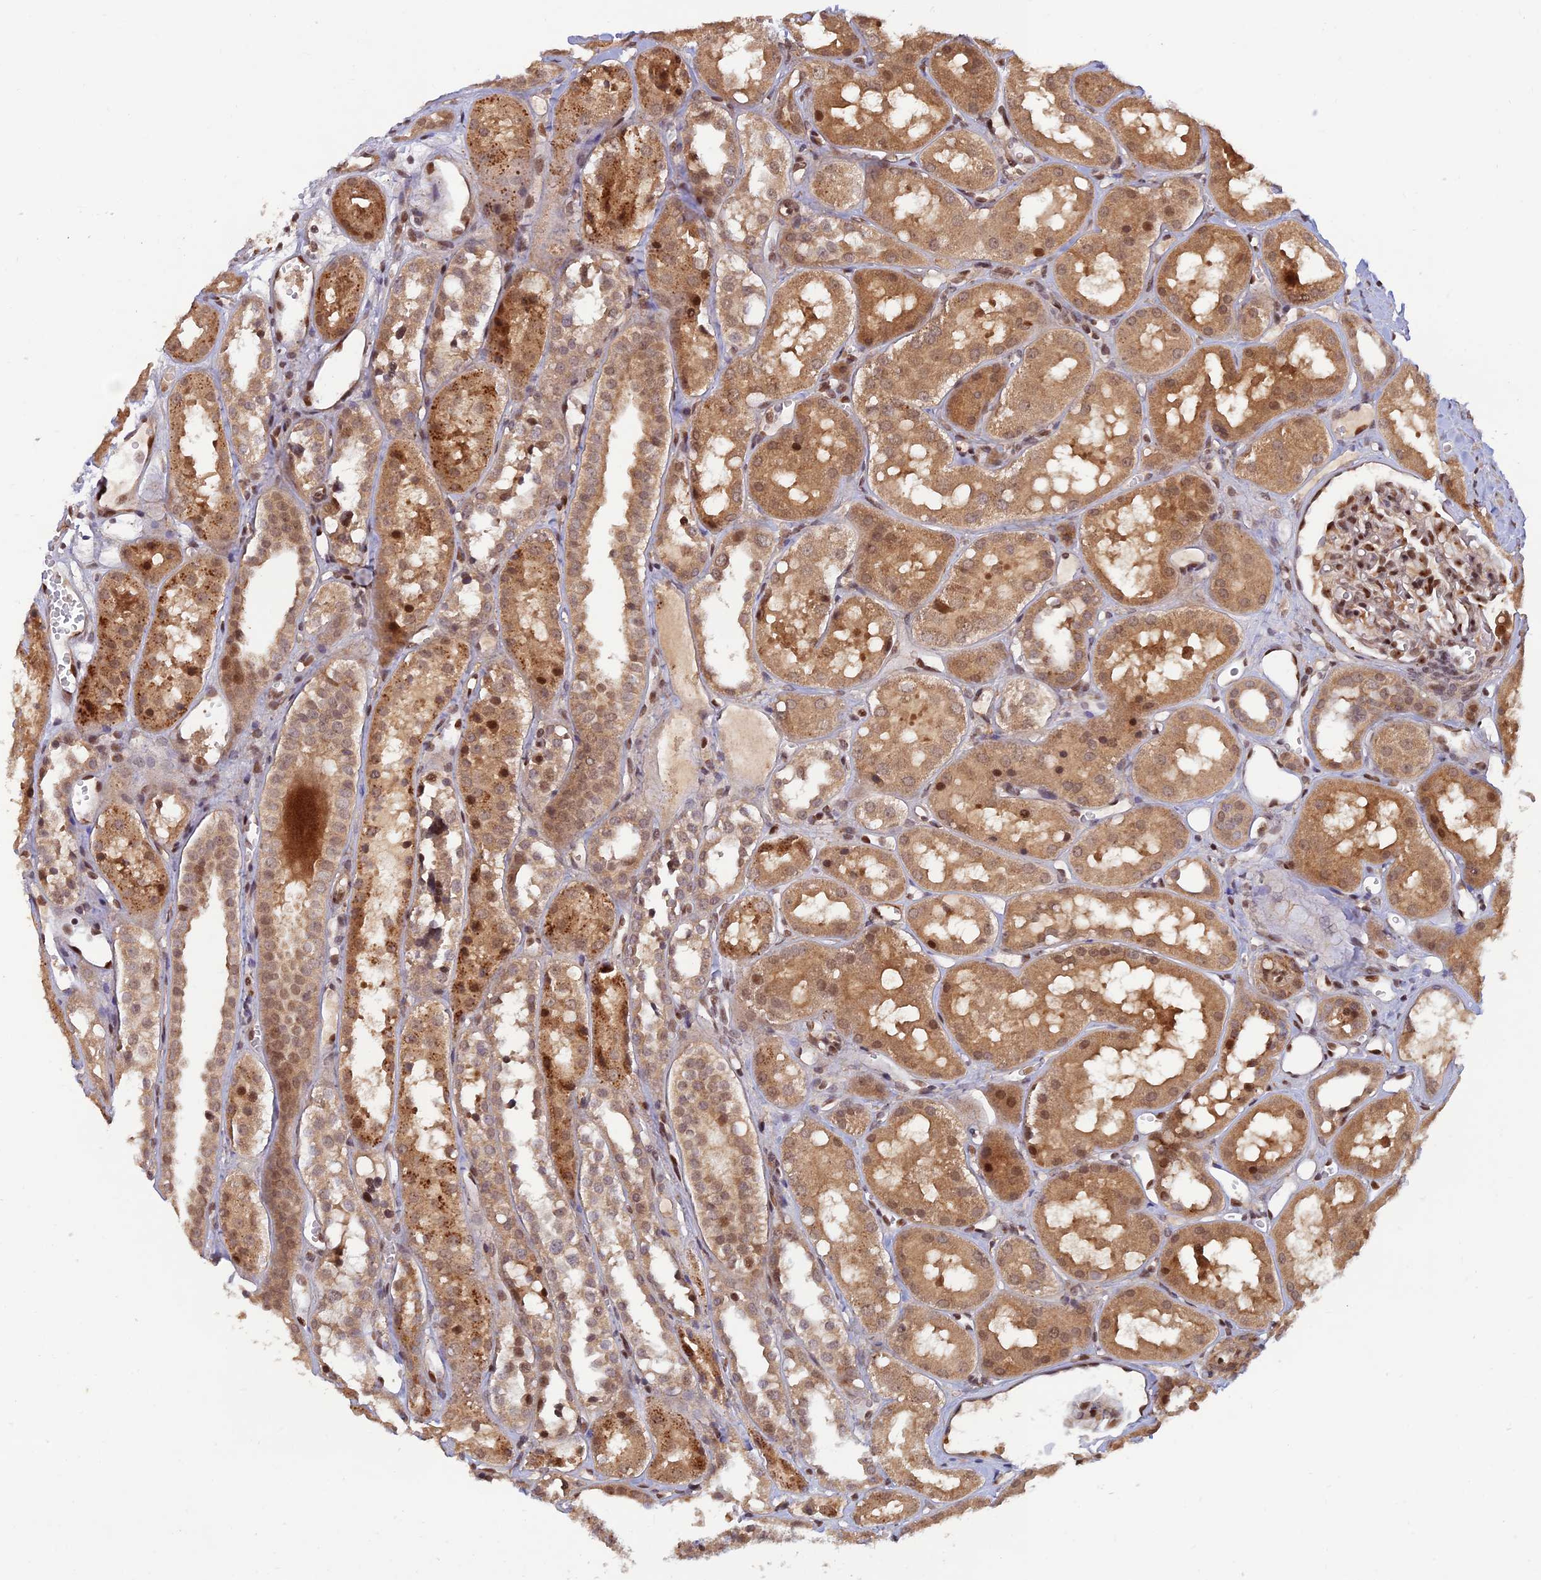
{"staining": {"intensity": "weak", "quantity": "25%-75%", "location": "nuclear"}, "tissue": "kidney", "cell_type": "Cells in glomeruli", "image_type": "normal", "snomed": [{"axis": "morphology", "description": "Normal tissue, NOS"}, {"axis": "topography", "description": "Kidney"}], "caption": "Protein expression analysis of normal kidney reveals weak nuclear positivity in about 25%-75% of cells in glomeruli.", "gene": "ZNF565", "patient": {"sex": "male", "age": 16}}